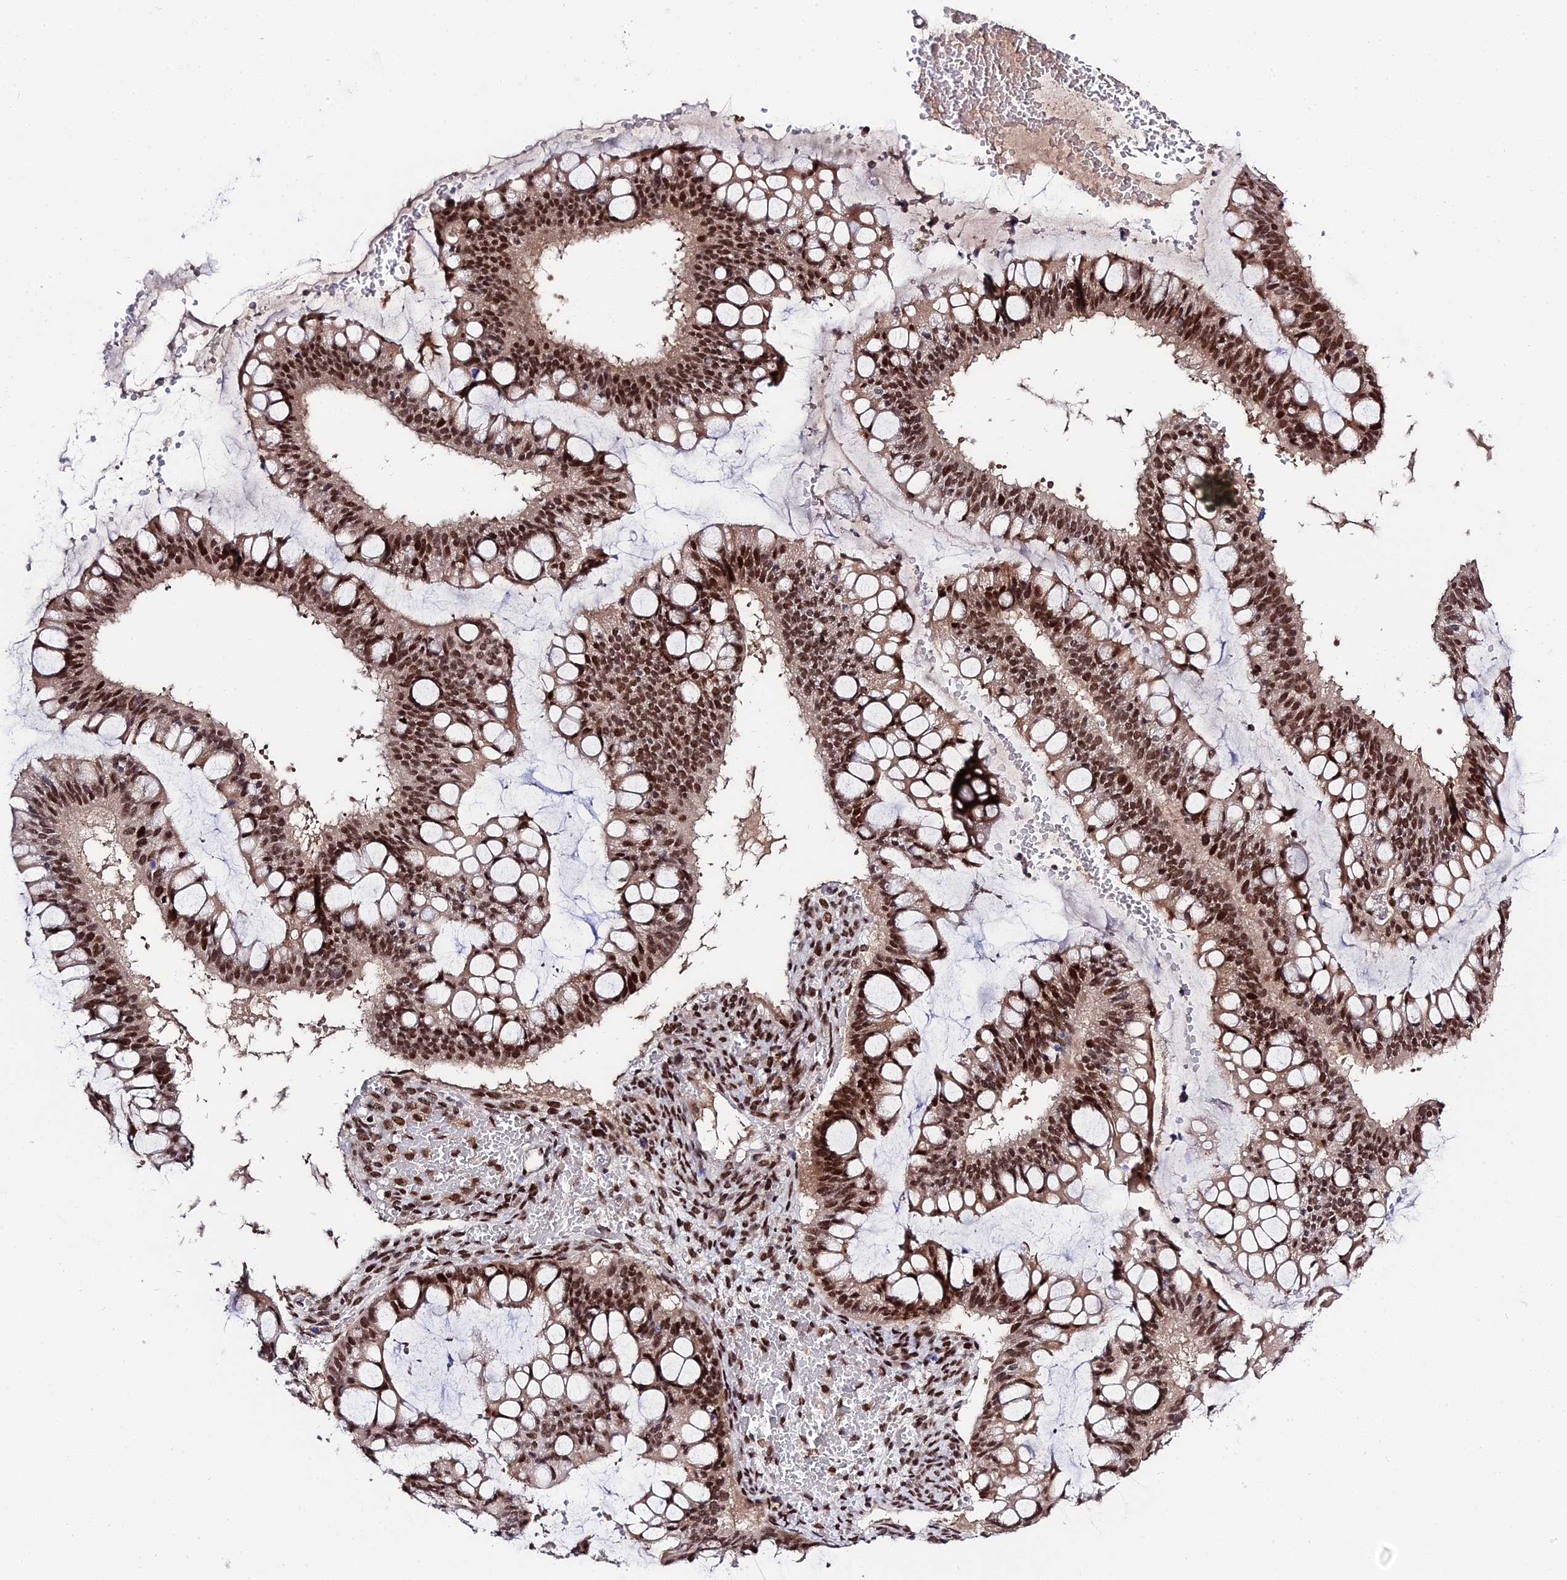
{"staining": {"intensity": "moderate", "quantity": ">75%", "location": "nuclear"}, "tissue": "ovarian cancer", "cell_type": "Tumor cells", "image_type": "cancer", "snomed": [{"axis": "morphology", "description": "Cystadenocarcinoma, mucinous, NOS"}, {"axis": "topography", "description": "Ovary"}], "caption": "Brown immunohistochemical staining in human ovarian cancer (mucinous cystadenocarcinoma) displays moderate nuclear staining in approximately >75% of tumor cells.", "gene": "SYT15", "patient": {"sex": "female", "age": 73}}